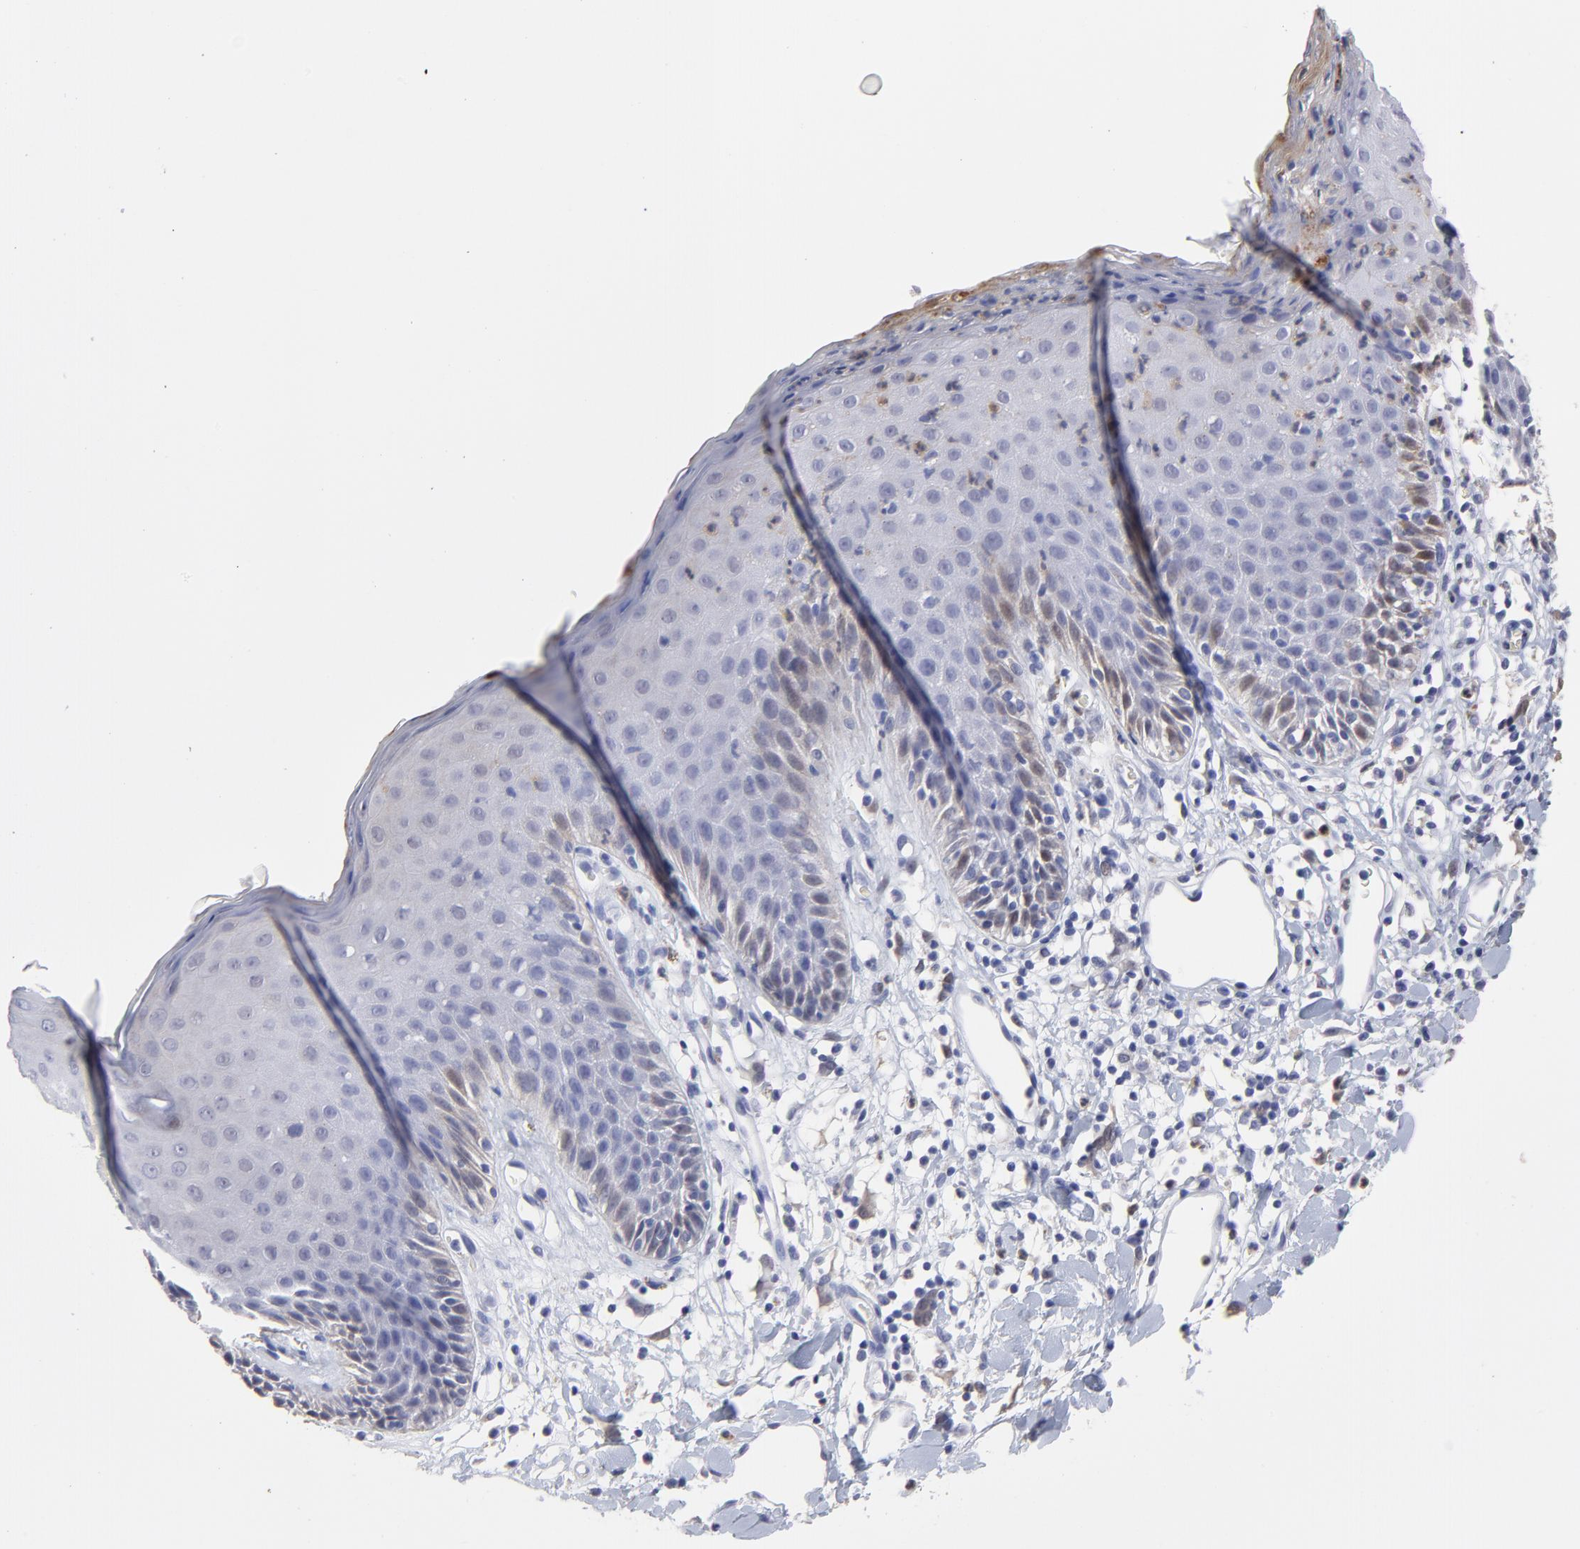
{"staining": {"intensity": "moderate", "quantity": "<25%", "location": "cytoplasmic/membranous"}, "tissue": "skin", "cell_type": "Epidermal cells", "image_type": "normal", "snomed": [{"axis": "morphology", "description": "Normal tissue, NOS"}, {"axis": "topography", "description": "Vulva"}, {"axis": "topography", "description": "Peripheral nerve tissue"}], "caption": "An immunohistochemistry (IHC) image of normal tissue is shown. Protein staining in brown labels moderate cytoplasmic/membranous positivity in skin within epidermal cells. (DAB (3,3'-diaminobenzidine) IHC, brown staining for protein, blue staining for nuclei).", "gene": "SMARCA1", "patient": {"sex": "female", "age": 68}}